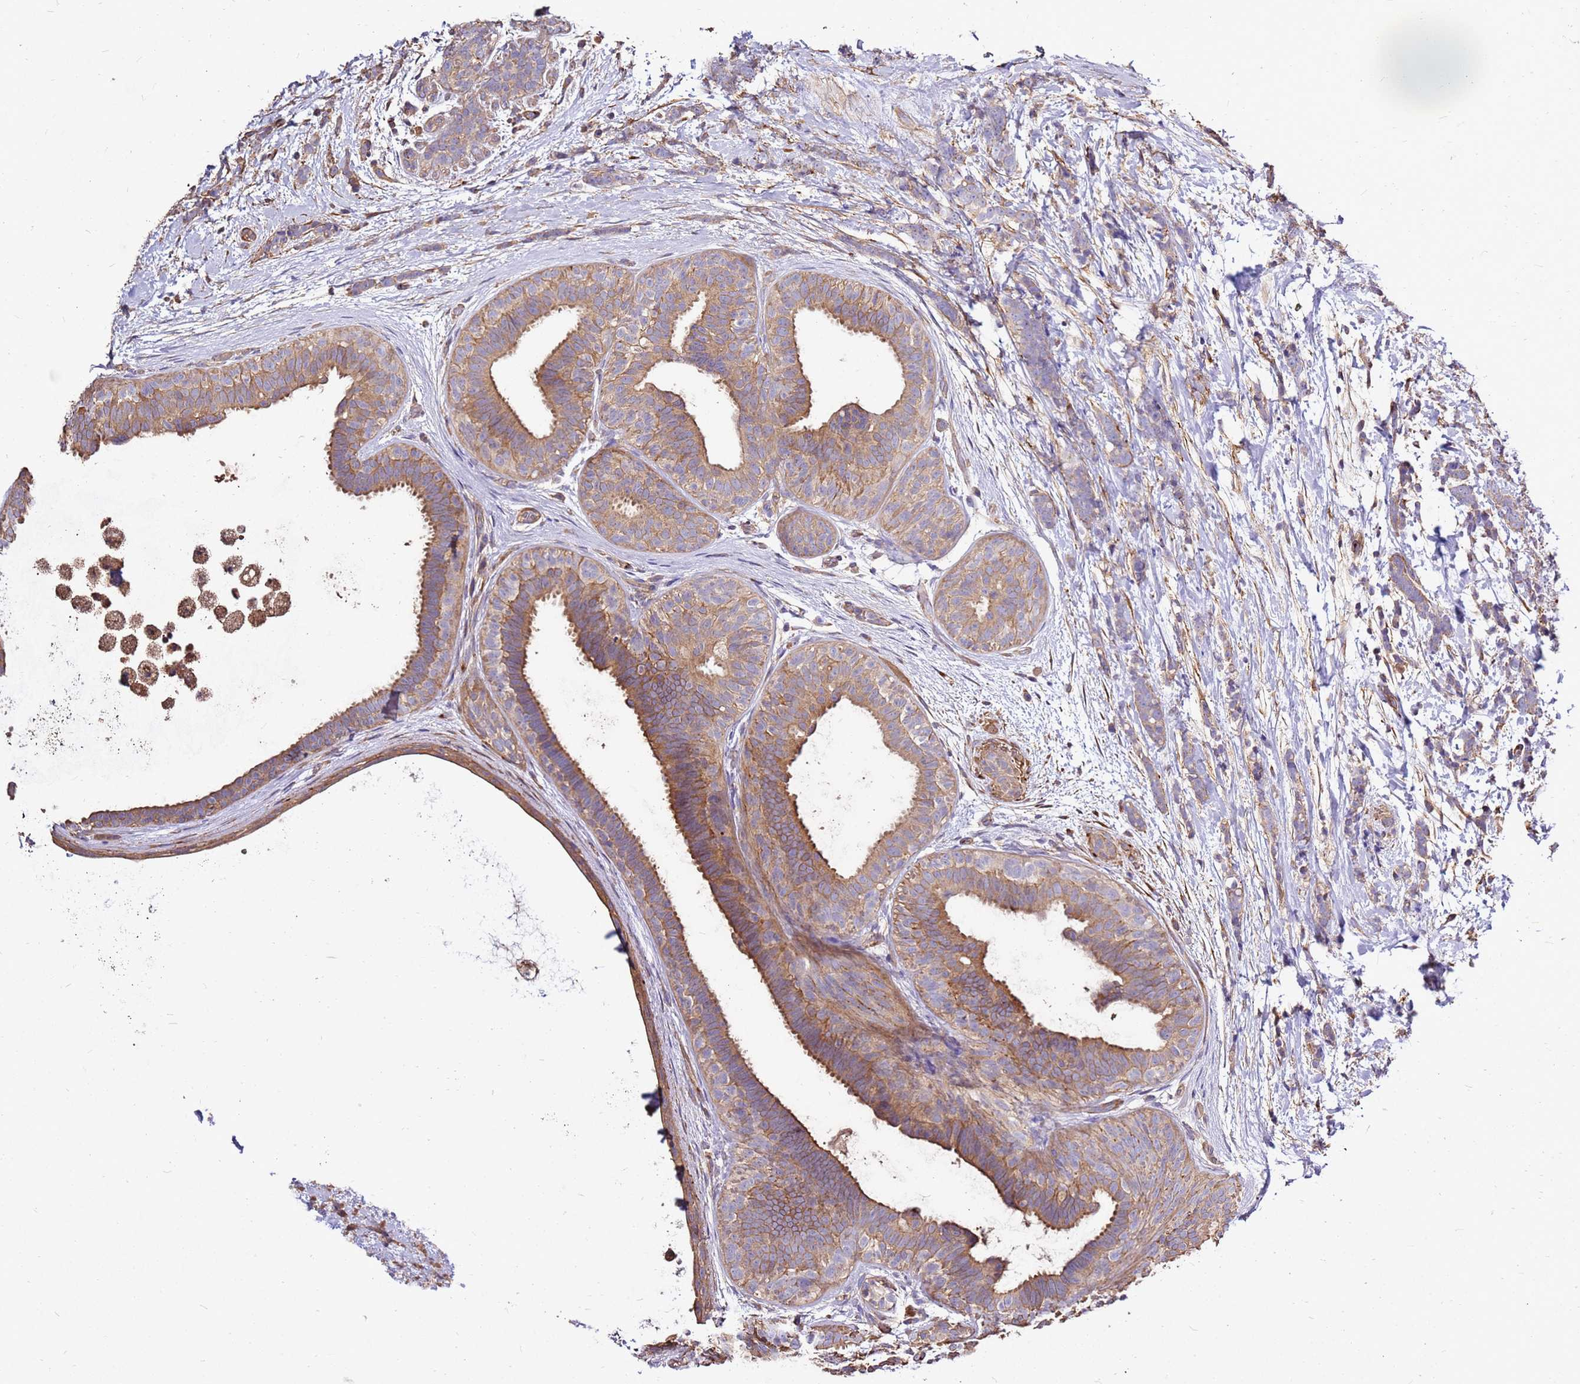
{"staining": {"intensity": "weak", "quantity": "25%-75%", "location": "cytoplasmic/membranous"}, "tissue": "breast cancer", "cell_type": "Tumor cells", "image_type": "cancer", "snomed": [{"axis": "morphology", "description": "Lobular carcinoma"}, {"axis": "topography", "description": "Breast"}], "caption": "Lobular carcinoma (breast) stained for a protein exhibits weak cytoplasmic/membranous positivity in tumor cells.", "gene": "EXD3", "patient": {"sex": "female", "age": 58}}